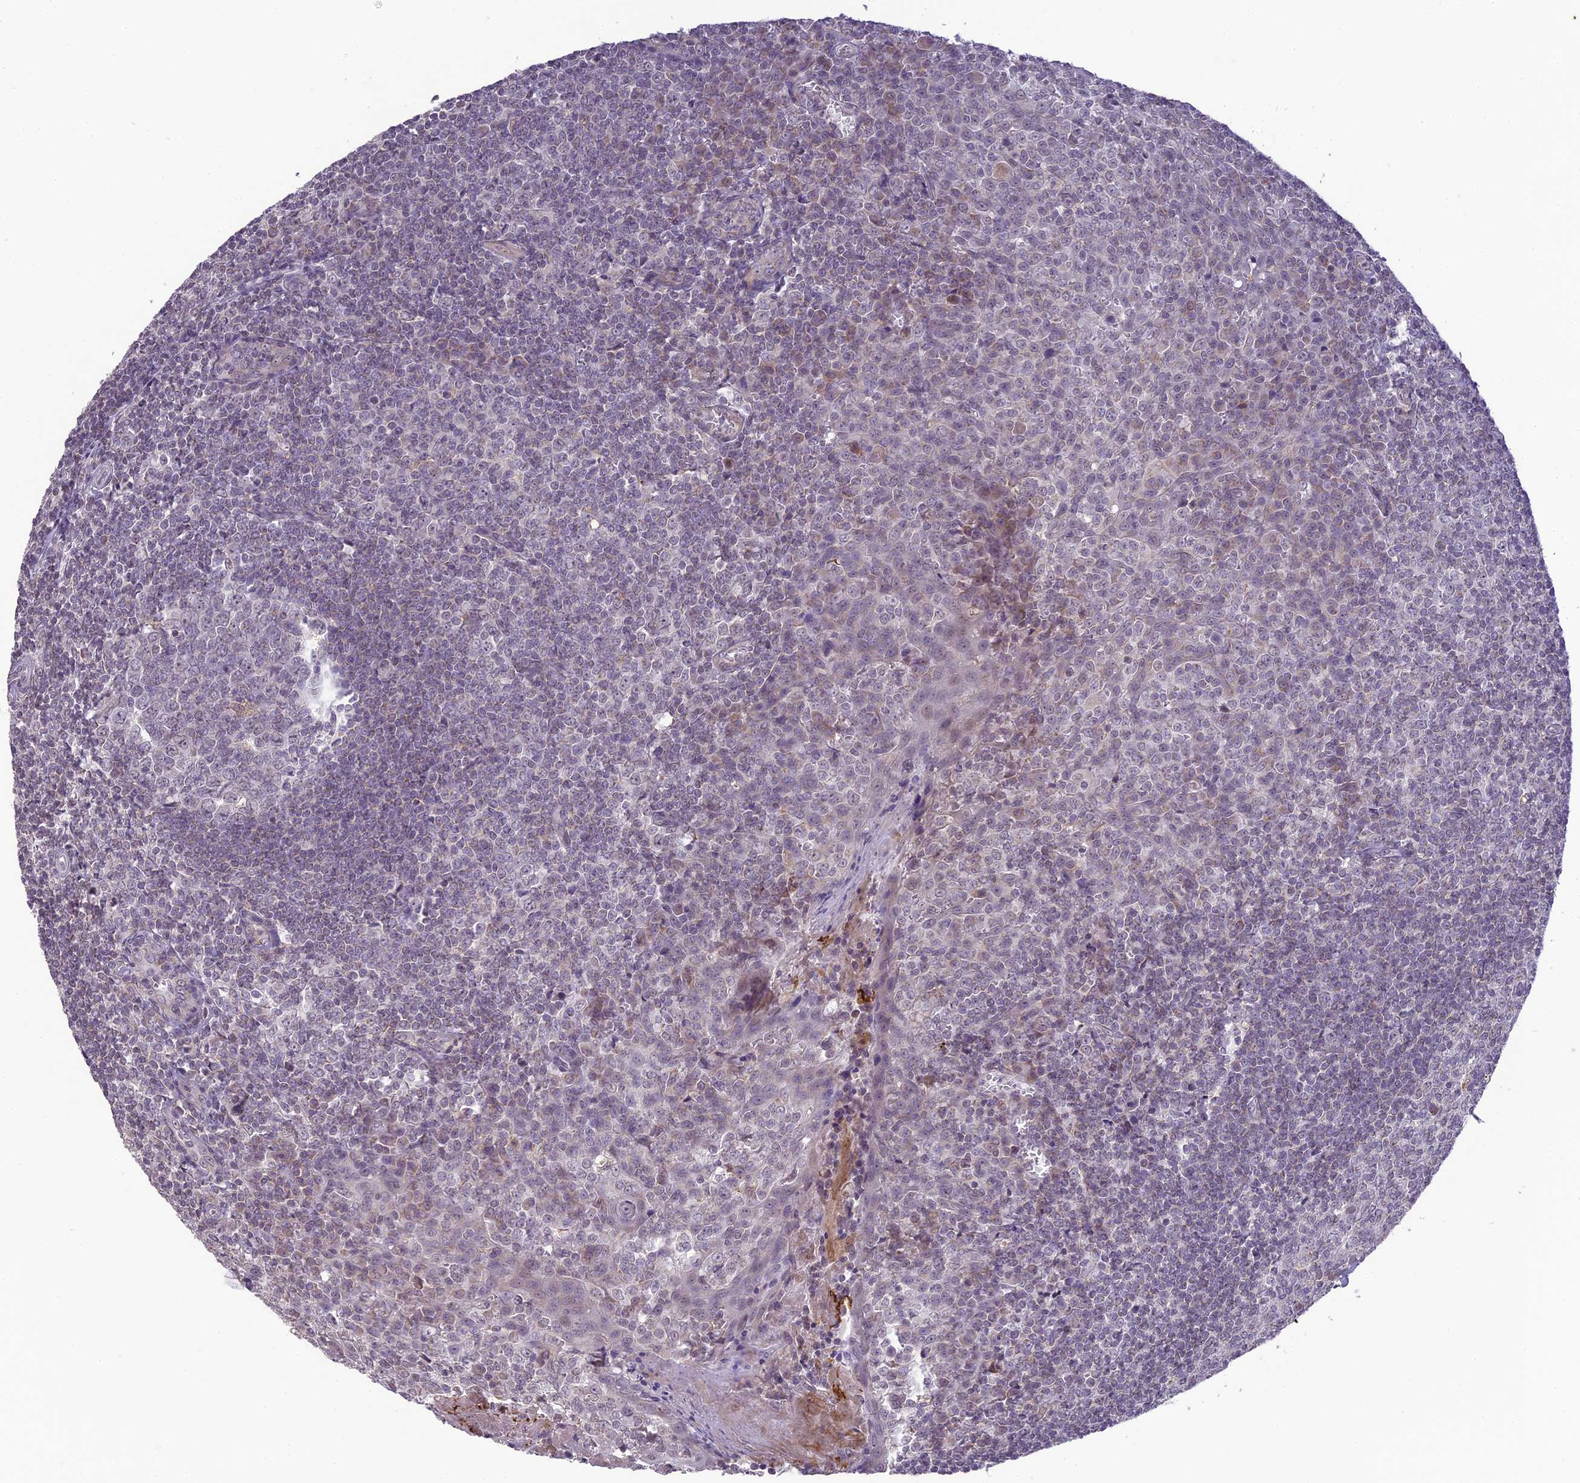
{"staining": {"intensity": "weak", "quantity": "<25%", "location": "cytoplasmic/membranous,nuclear"}, "tissue": "tonsil", "cell_type": "Germinal center cells", "image_type": "normal", "snomed": [{"axis": "morphology", "description": "Normal tissue, NOS"}, {"axis": "topography", "description": "Tonsil"}], "caption": "Immunohistochemistry of benign human tonsil exhibits no positivity in germinal center cells. Nuclei are stained in blue.", "gene": "ERG28", "patient": {"sex": "male", "age": 27}}